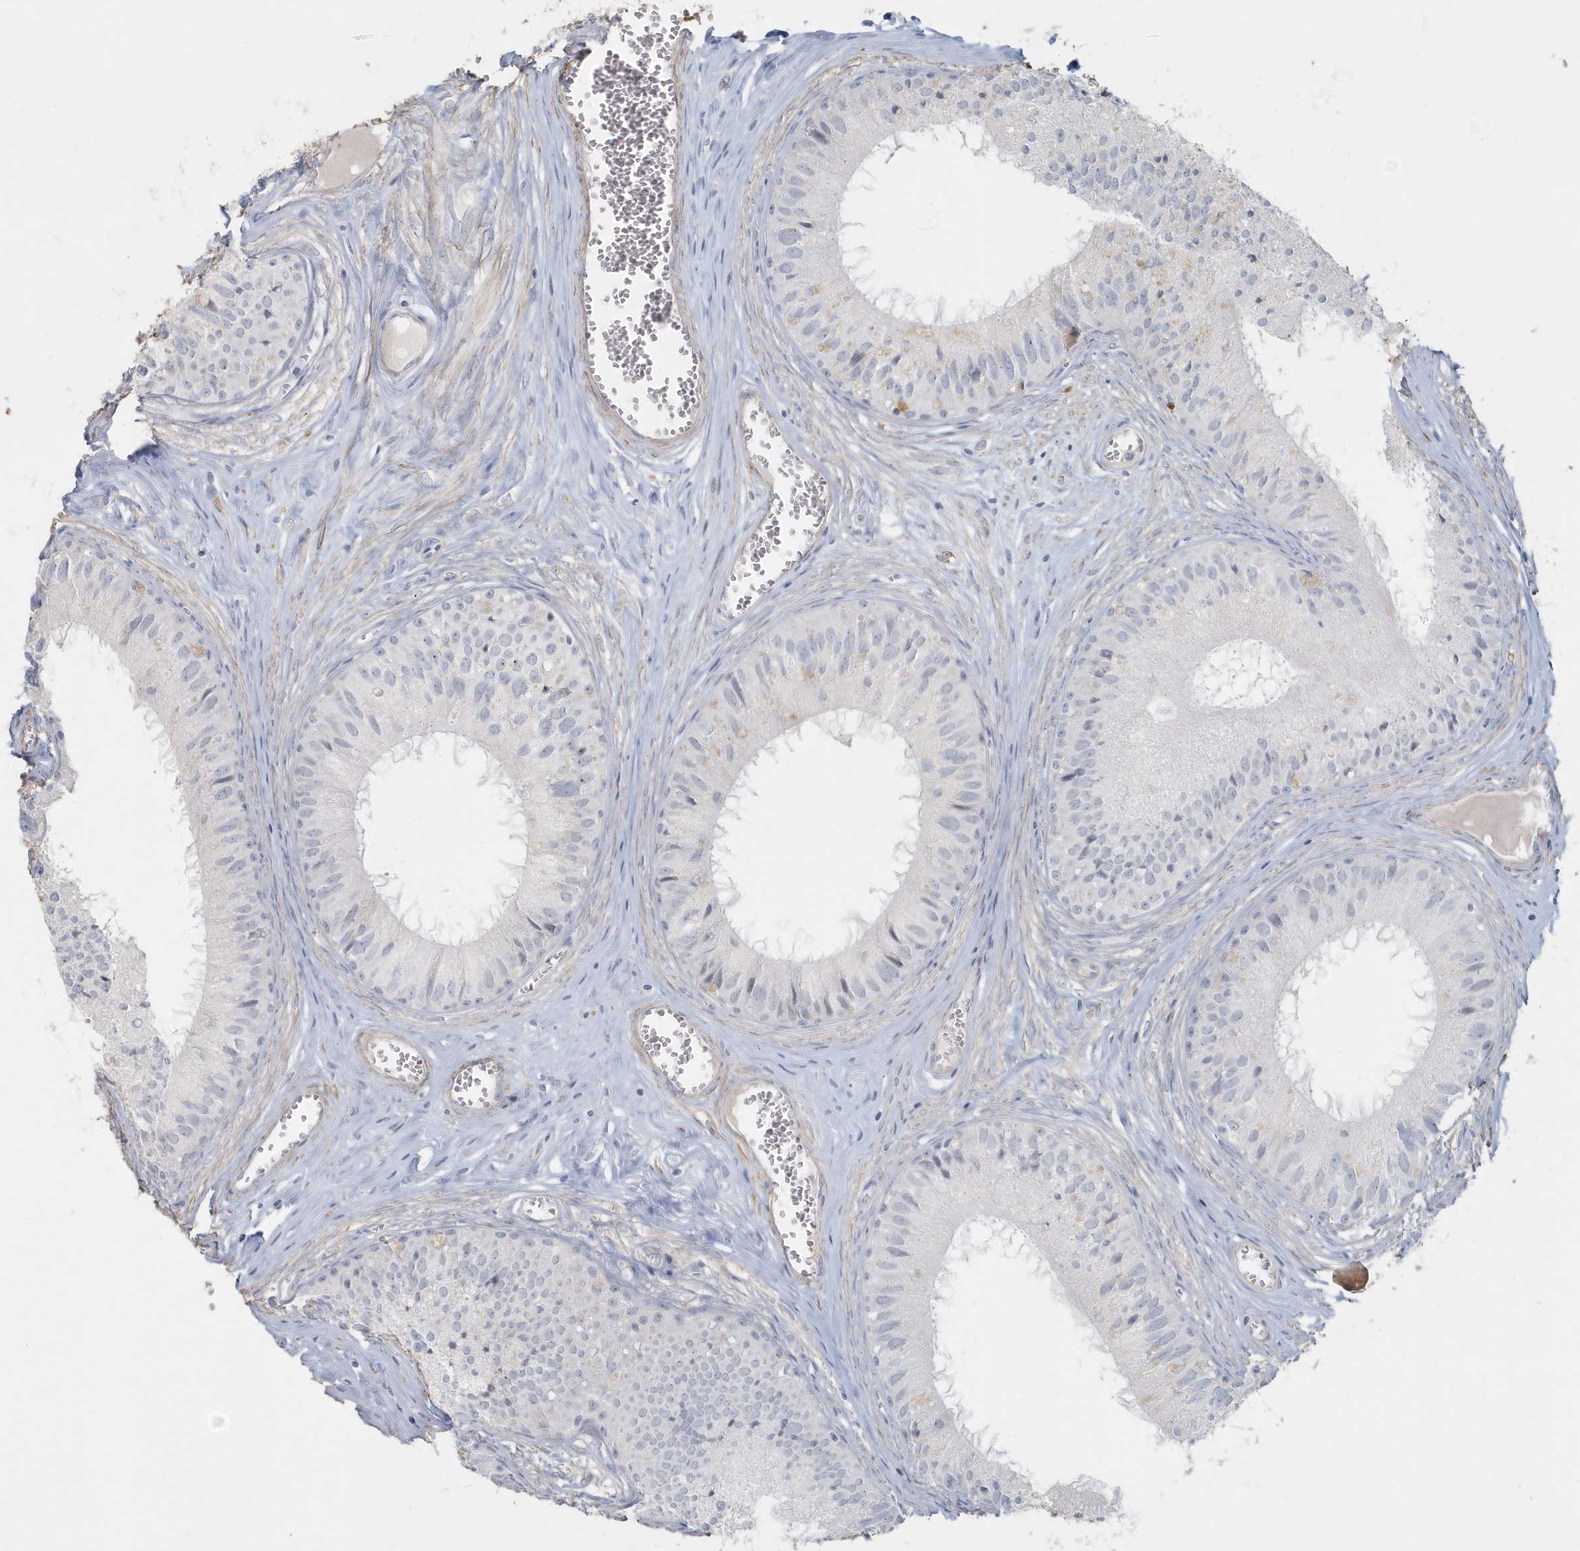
{"staining": {"intensity": "negative", "quantity": "none", "location": "none"}, "tissue": "epididymis", "cell_type": "Glandular cells", "image_type": "normal", "snomed": [{"axis": "morphology", "description": "Normal tissue, NOS"}, {"axis": "topography", "description": "Epididymis"}], "caption": "This is a image of immunohistochemistry (IHC) staining of benign epididymis, which shows no expression in glandular cells. The staining is performed using DAB brown chromogen with nuclei counter-stained in using hematoxylin.", "gene": "MYOT", "patient": {"sex": "male", "age": 36}}